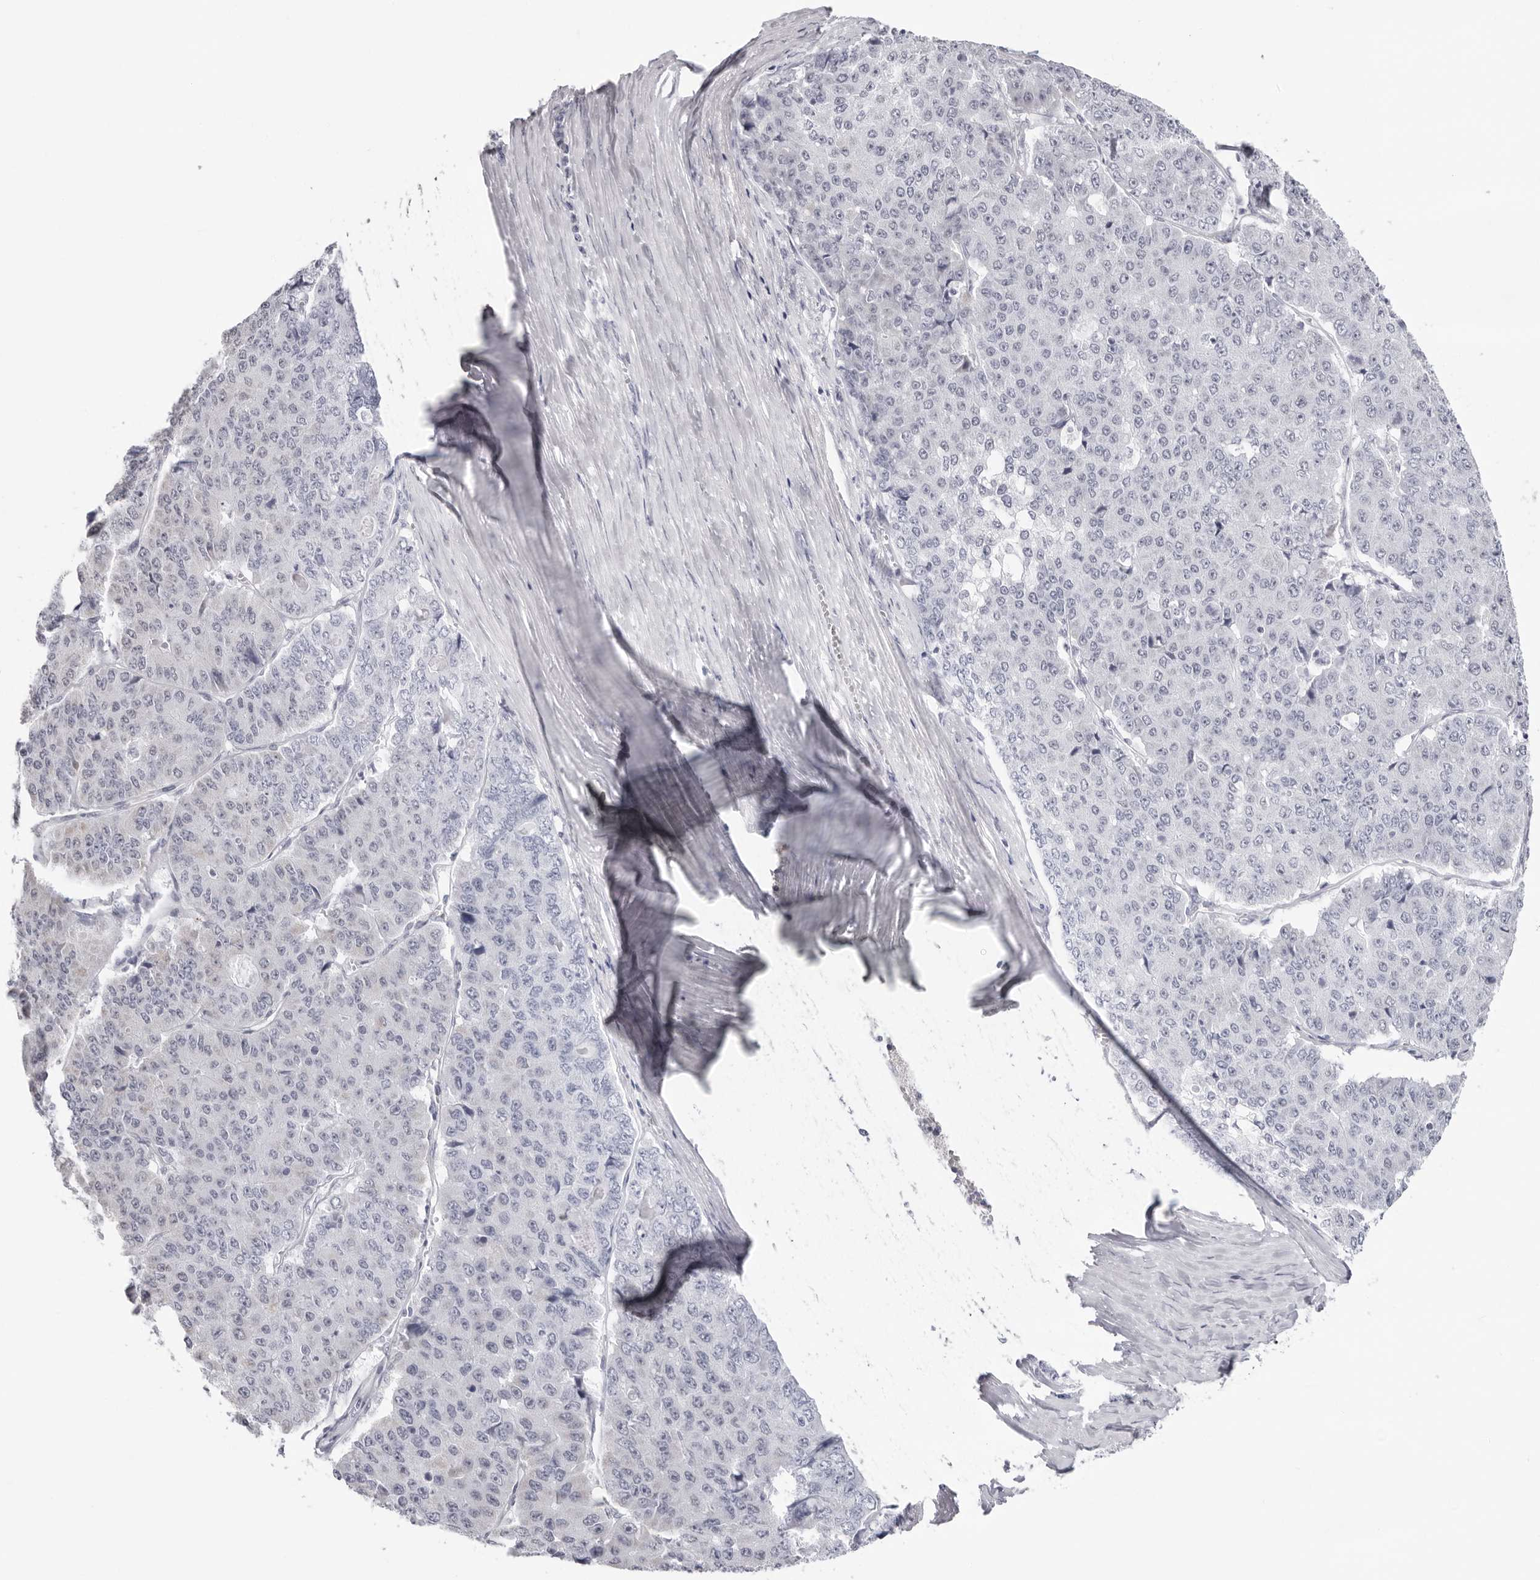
{"staining": {"intensity": "negative", "quantity": "none", "location": "none"}, "tissue": "pancreatic cancer", "cell_type": "Tumor cells", "image_type": "cancer", "snomed": [{"axis": "morphology", "description": "Adenocarcinoma, NOS"}, {"axis": "topography", "description": "Pancreas"}], "caption": "Immunohistochemistry (IHC) of adenocarcinoma (pancreatic) shows no expression in tumor cells.", "gene": "INSL3", "patient": {"sex": "male", "age": 50}}